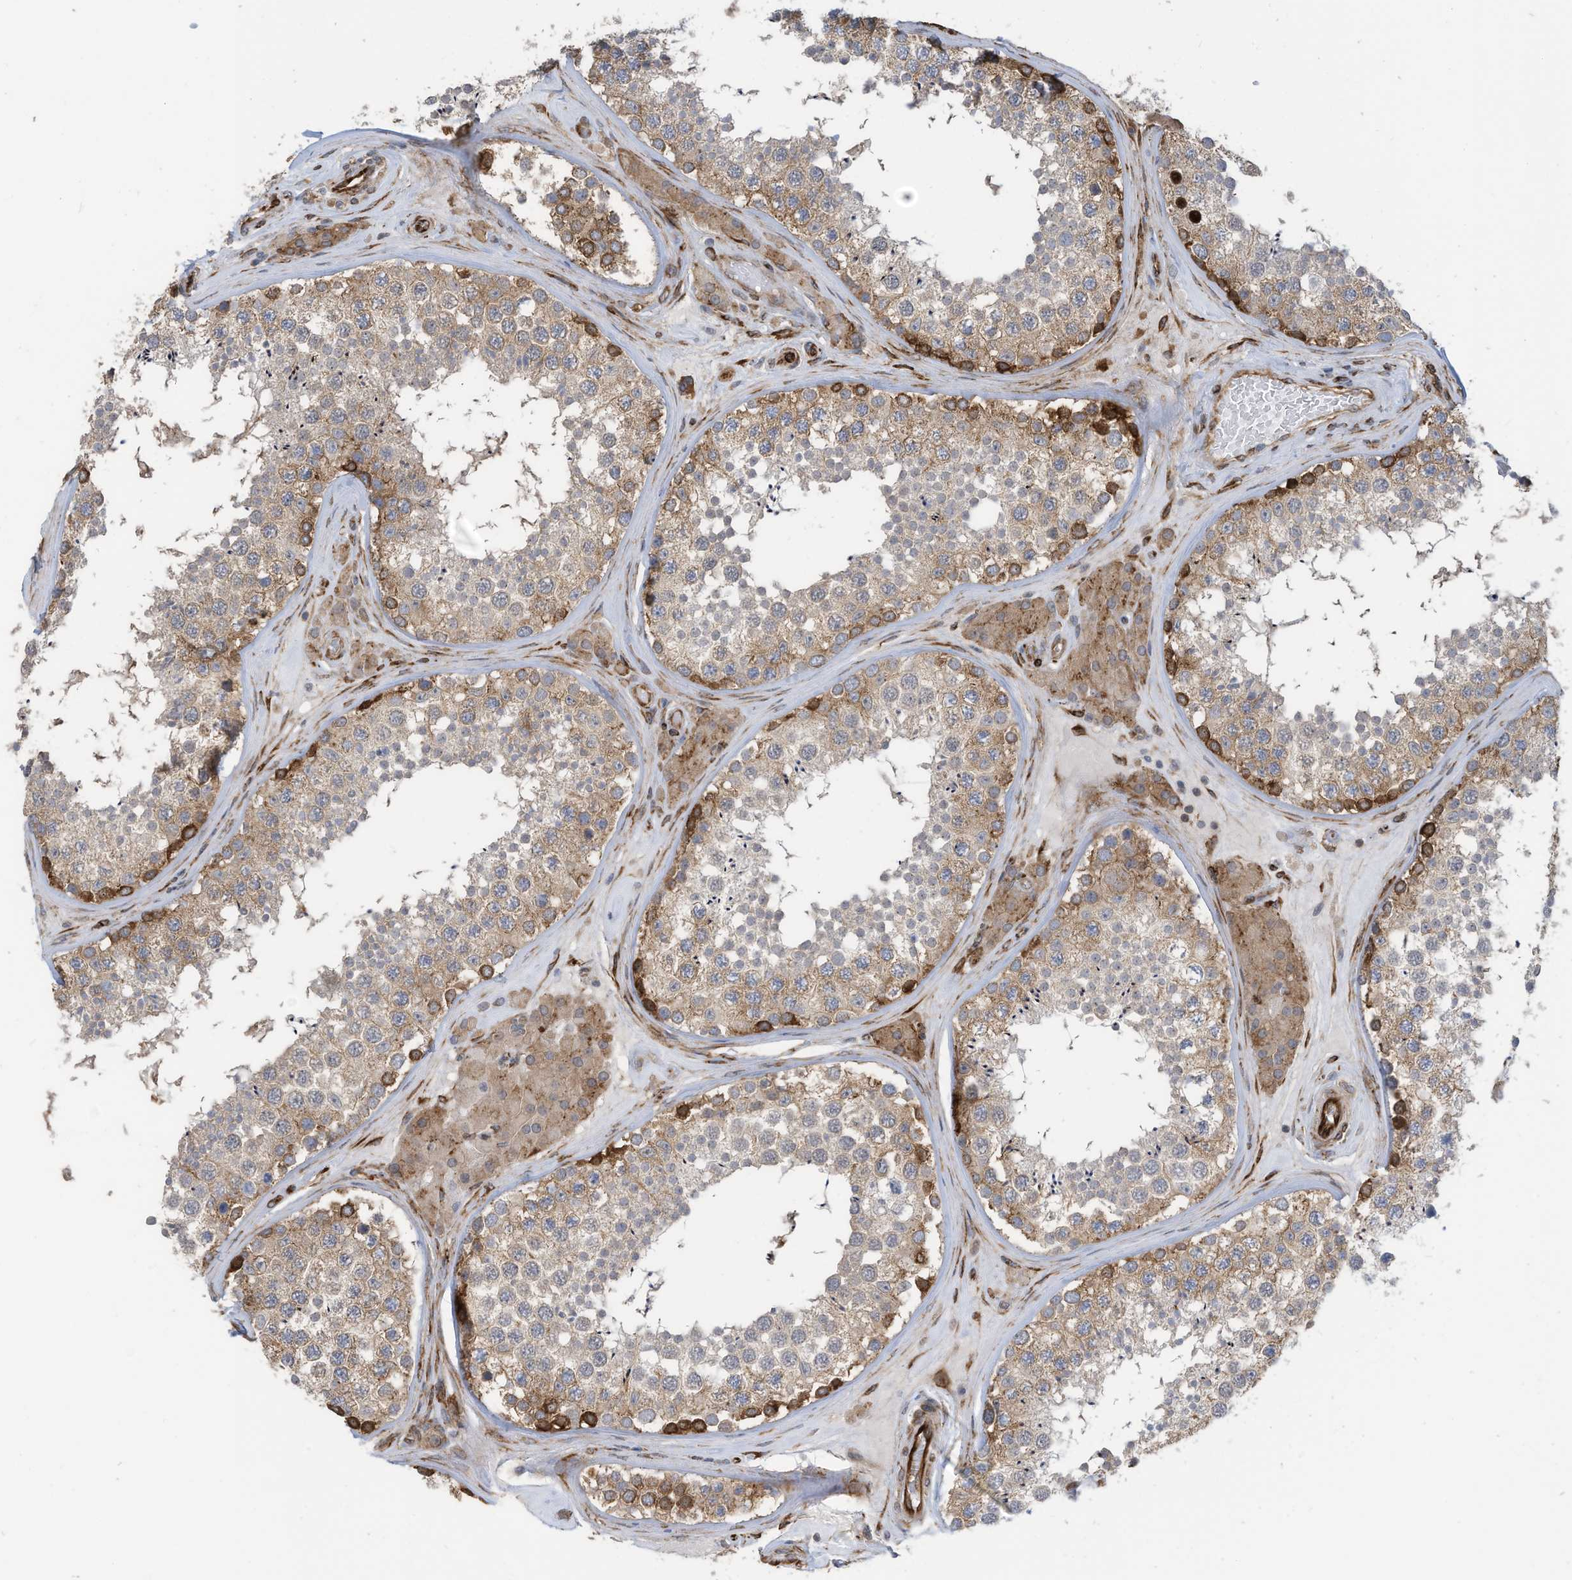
{"staining": {"intensity": "moderate", "quantity": ">75%", "location": "cytoplasmic/membranous"}, "tissue": "testis", "cell_type": "Cells in seminiferous ducts", "image_type": "normal", "snomed": [{"axis": "morphology", "description": "Normal tissue, NOS"}, {"axis": "topography", "description": "Testis"}], "caption": "Moderate cytoplasmic/membranous protein staining is identified in about >75% of cells in seminiferous ducts in testis. The protein of interest is stained brown, and the nuclei are stained in blue (DAB (3,3'-diaminobenzidine) IHC with brightfield microscopy, high magnification).", "gene": "ZBTB45", "patient": {"sex": "male", "age": 46}}